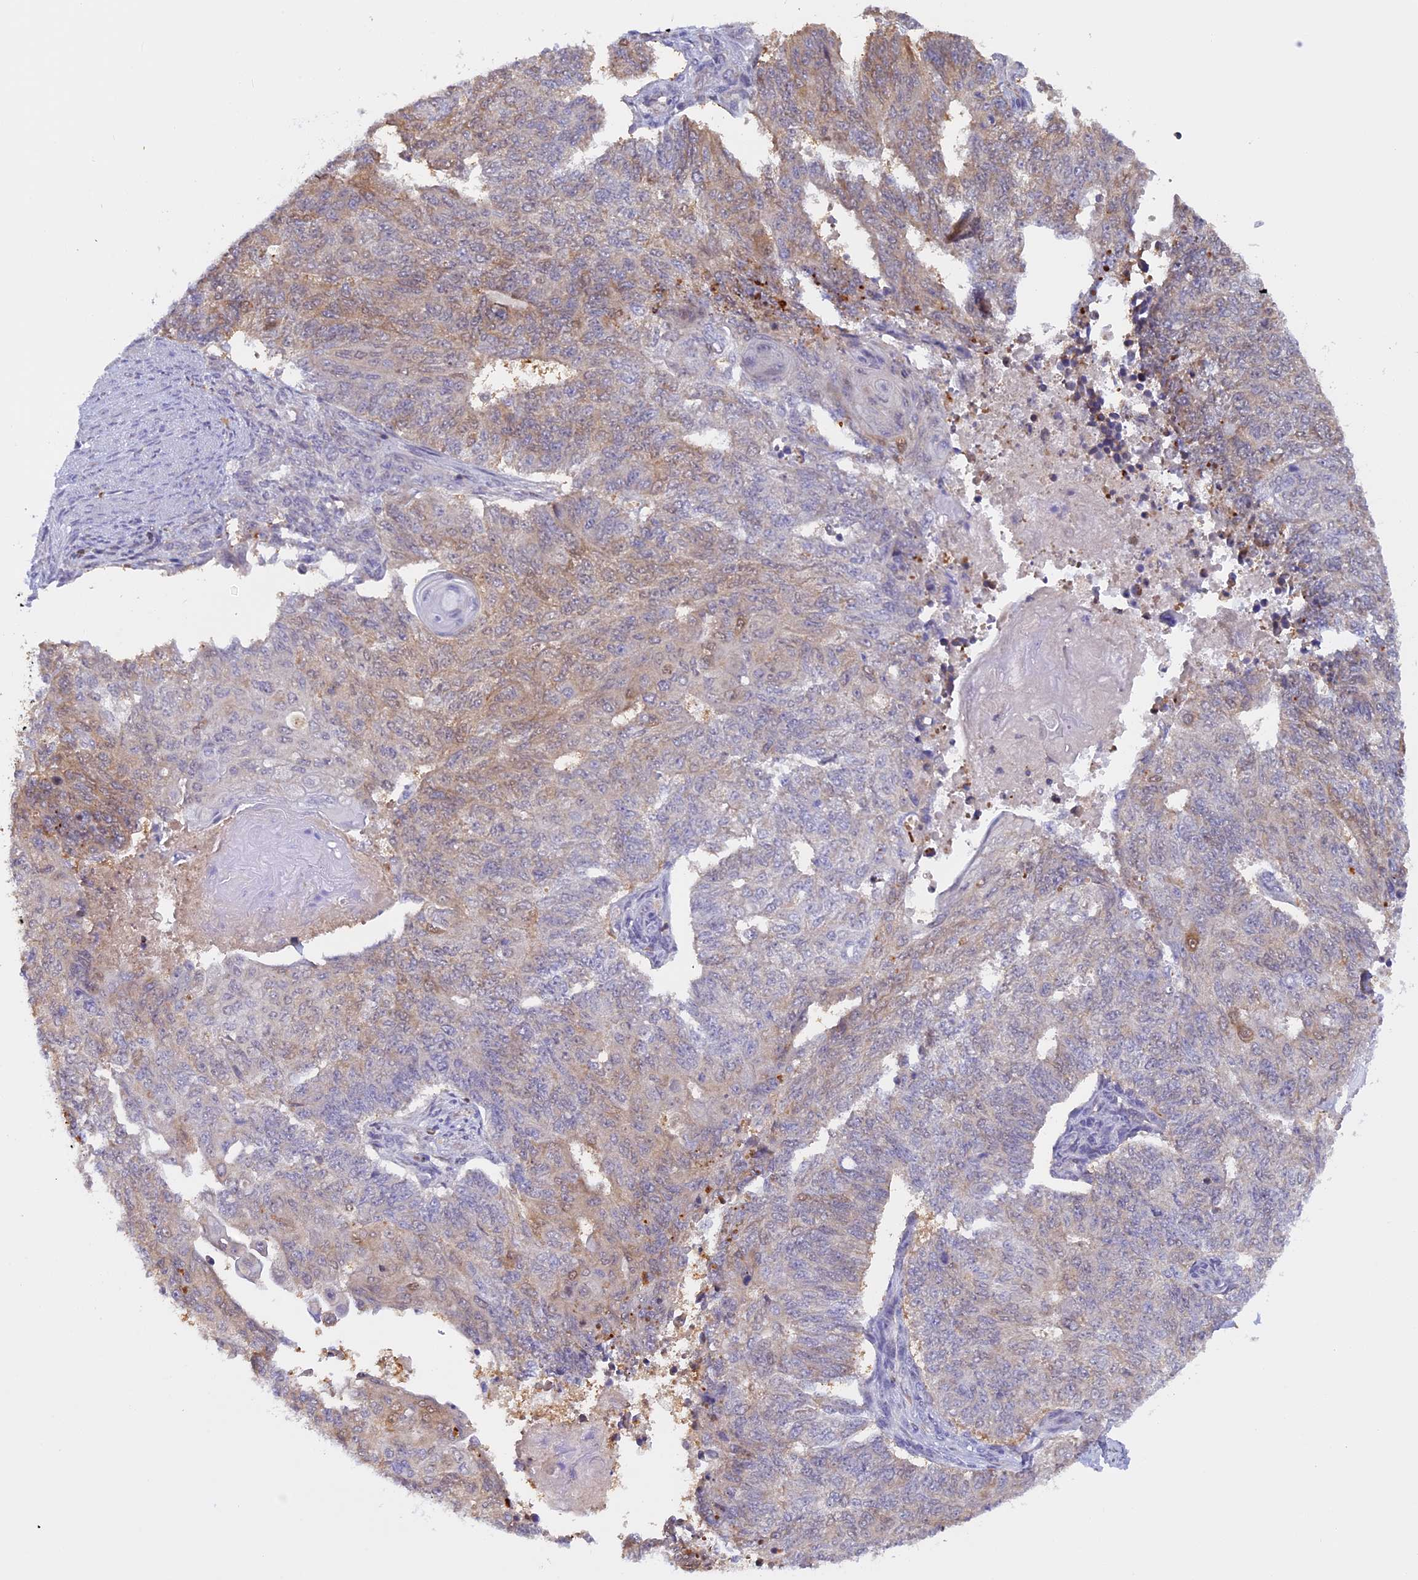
{"staining": {"intensity": "weak", "quantity": "<25%", "location": "cytoplasmic/membranous"}, "tissue": "endometrial cancer", "cell_type": "Tumor cells", "image_type": "cancer", "snomed": [{"axis": "morphology", "description": "Adenocarcinoma, NOS"}, {"axis": "topography", "description": "Endometrium"}], "caption": "Tumor cells show no significant staining in adenocarcinoma (endometrial).", "gene": "IZUMO2", "patient": {"sex": "female", "age": 32}}